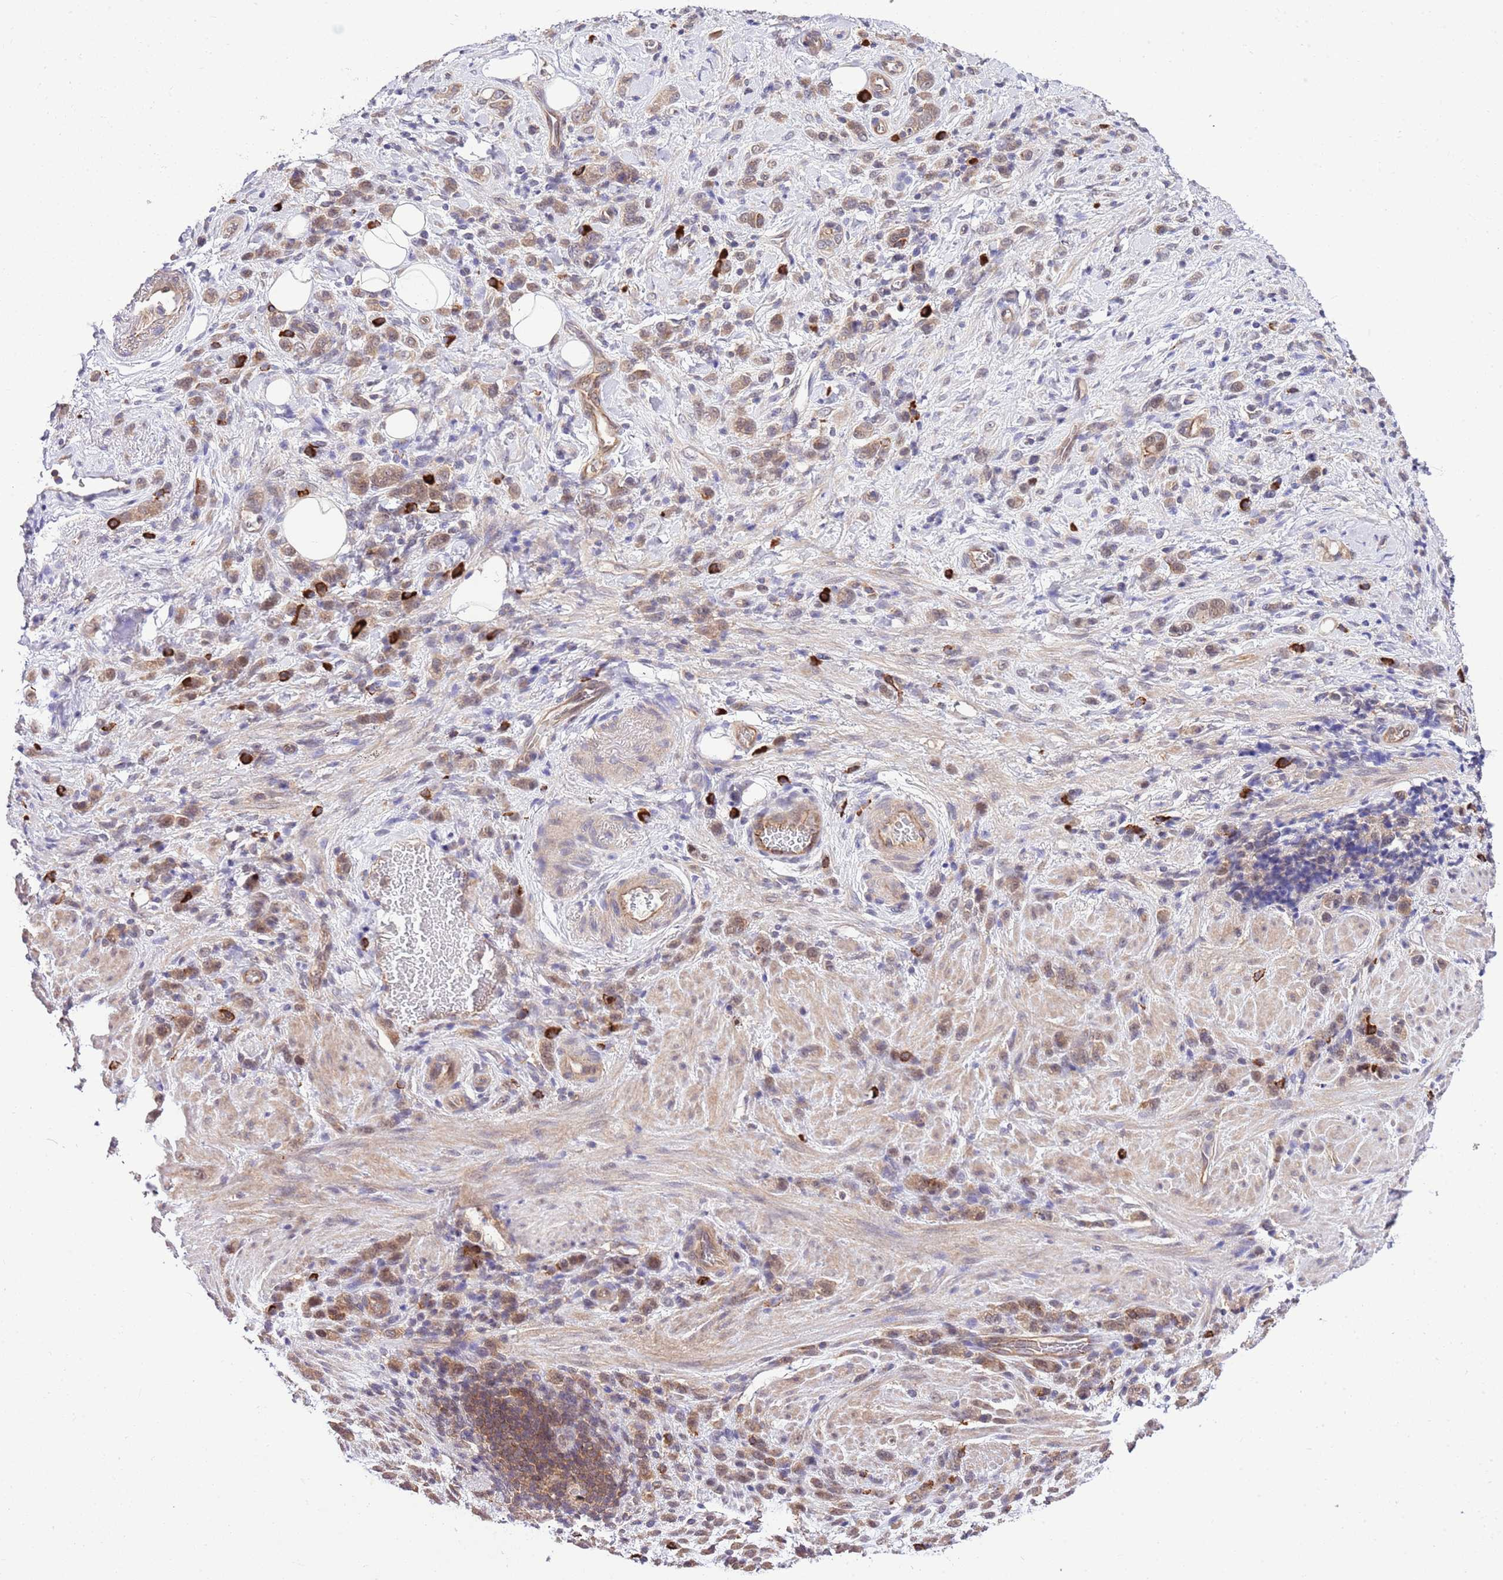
{"staining": {"intensity": "moderate", "quantity": ">75%", "location": "cytoplasmic/membranous"}, "tissue": "stomach cancer", "cell_type": "Tumor cells", "image_type": "cancer", "snomed": [{"axis": "morphology", "description": "Adenocarcinoma, NOS"}, {"axis": "topography", "description": "Stomach"}], "caption": "The histopathology image reveals a brown stain indicating the presence of a protein in the cytoplasmic/membranous of tumor cells in stomach cancer.", "gene": "DONSON", "patient": {"sex": "male", "age": 77}}